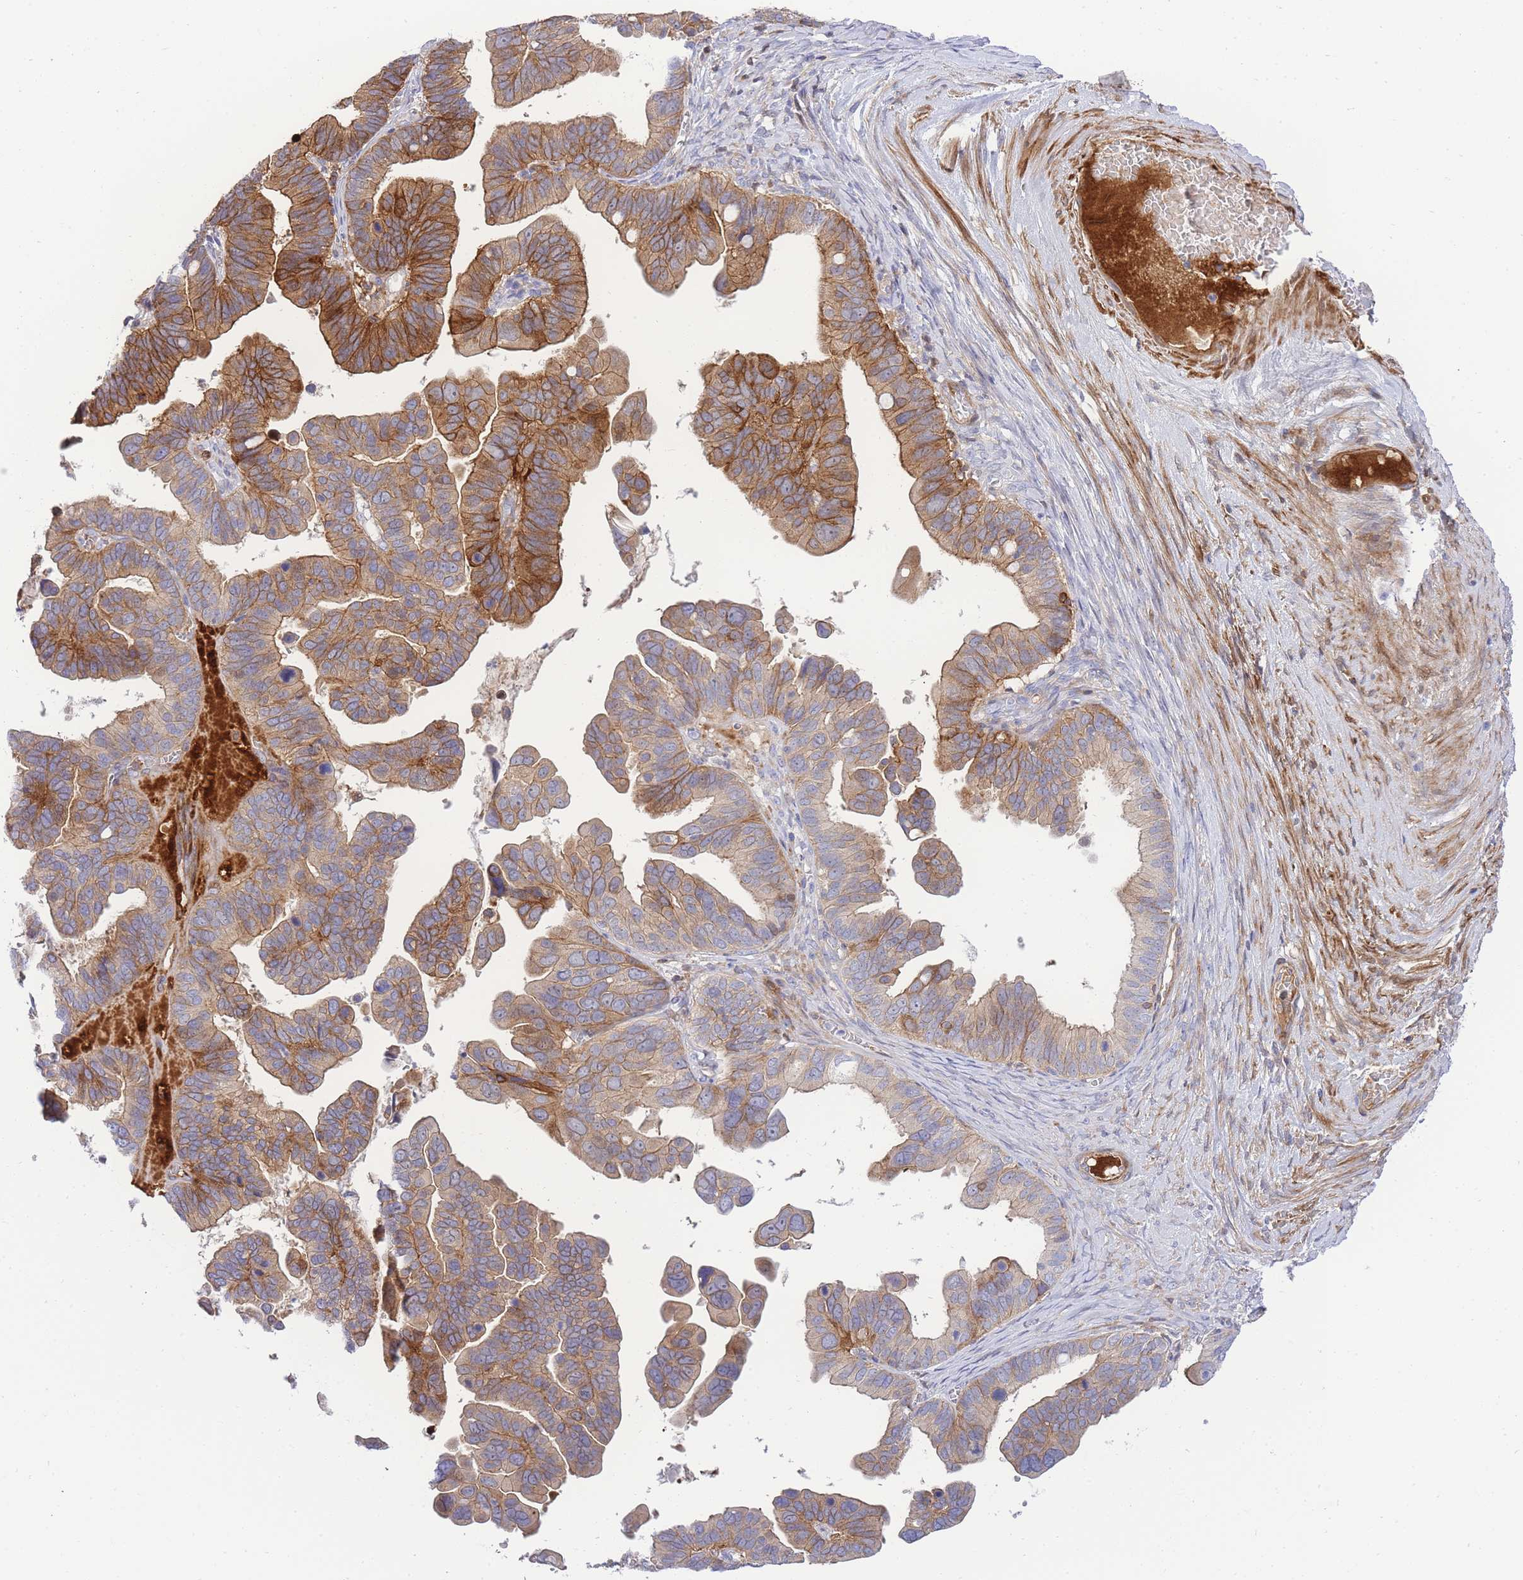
{"staining": {"intensity": "moderate", "quantity": ">75%", "location": "cytoplasmic/membranous"}, "tissue": "ovarian cancer", "cell_type": "Tumor cells", "image_type": "cancer", "snomed": [{"axis": "morphology", "description": "Cystadenocarcinoma, serous, NOS"}, {"axis": "topography", "description": "Ovary"}], "caption": "Immunohistochemistry of human ovarian cancer (serous cystadenocarcinoma) displays medium levels of moderate cytoplasmic/membranous expression in about >75% of tumor cells.", "gene": "FBN3", "patient": {"sex": "female", "age": 56}}